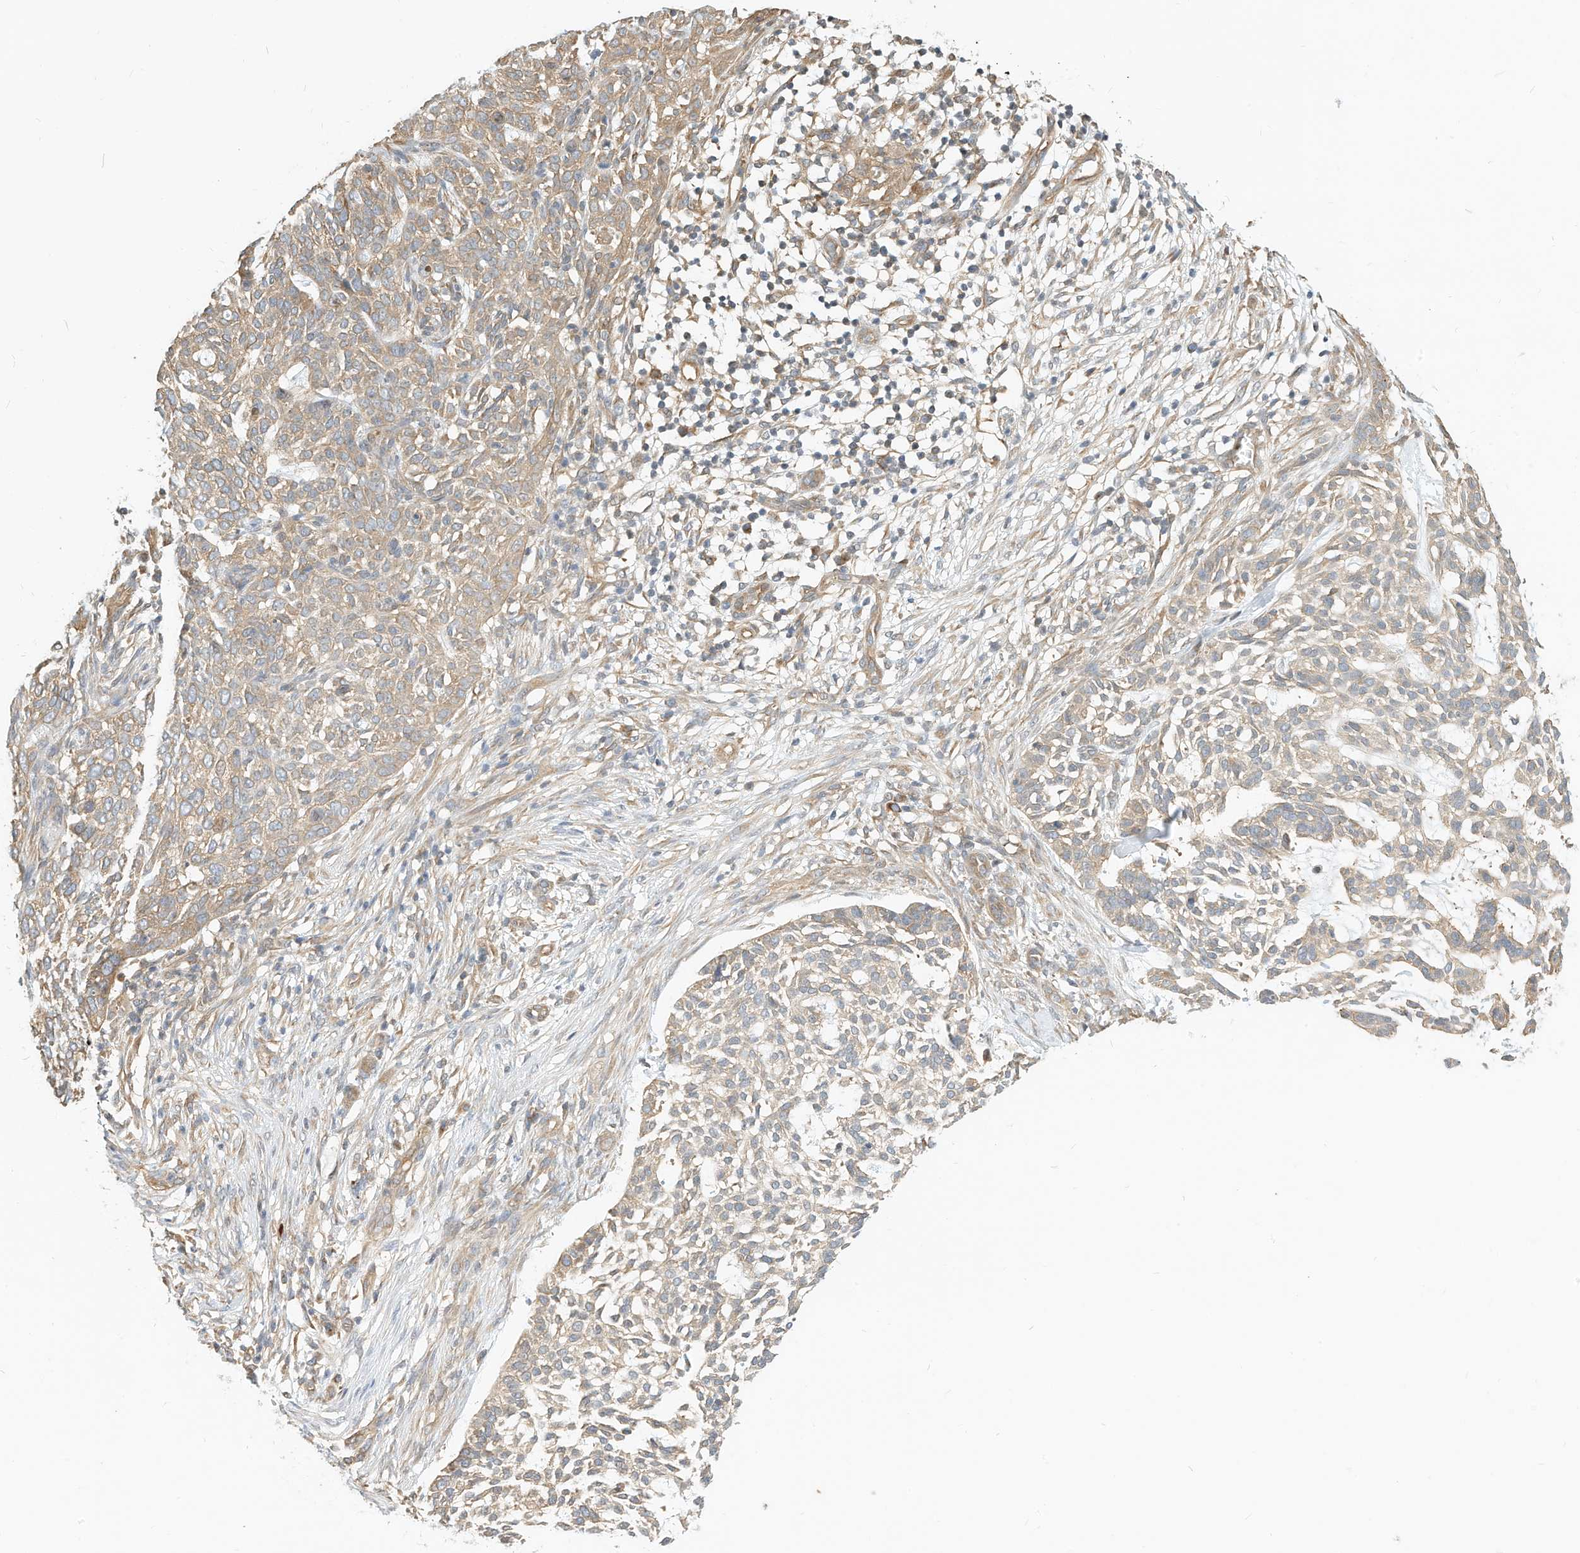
{"staining": {"intensity": "weak", "quantity": ">75%", "location": "cytoplasmic/membranous"}, "tissue": "skin cancer", "cell_type": "Tumor cells", "image_type": "cancer", "snomed": [{"axis": "morphology", "description": "Basal cell carcinoma"}, {"axis": "topography", "description": "Skin"}], "caption": "Tumor cells exhibit low levels of weak cytoplasmic/membranous expression in about >75% of cells in human skin cancer. (IHC, brightfield microscopy, high magnification).", "gene": "OFD1", "patient": {"sex": "female", "age": 64}}